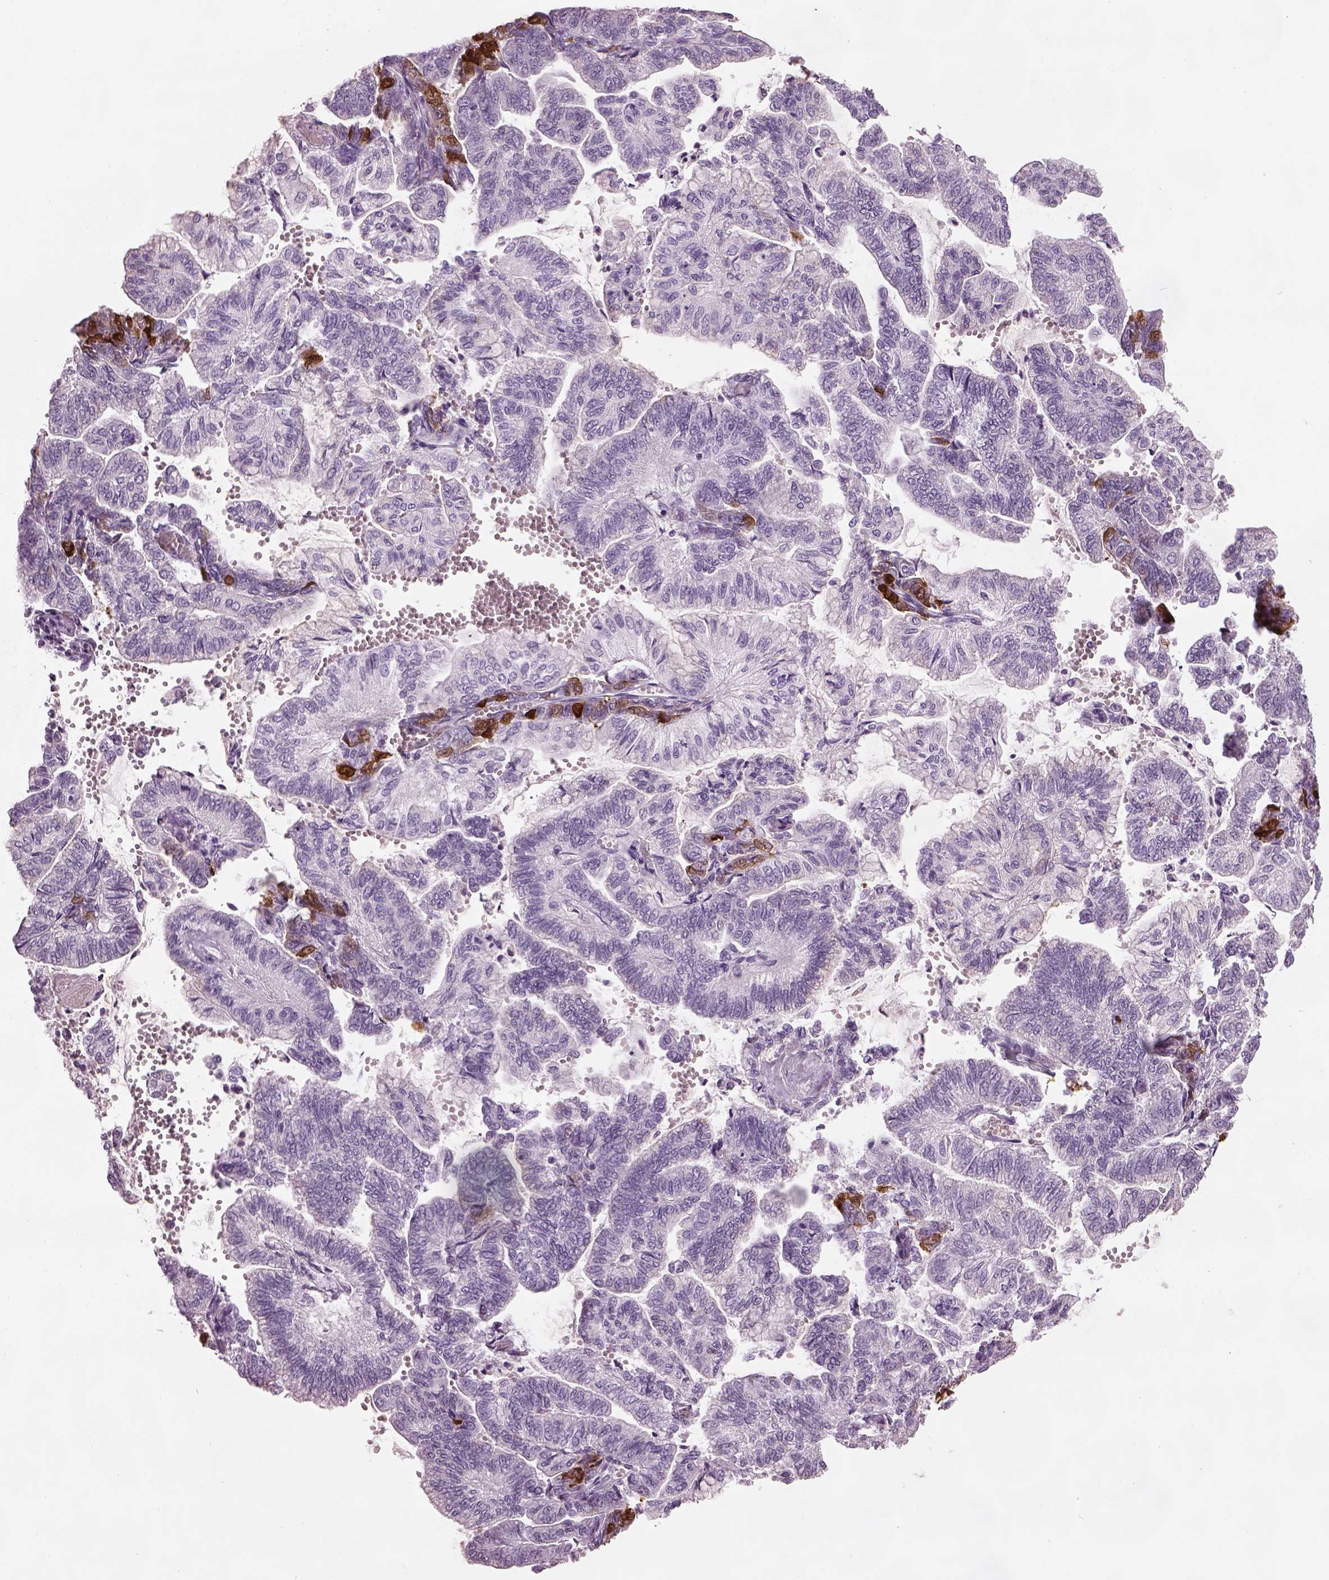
{"staining": {"intensity": "negative", "quantity": "none", "location": "none"}, "tissue": "stomach cancer", "cell_type": "Tumor cells", "image_type": "cancer", "snomed": [{"axis": "morphology", "description": "Adenocarcinoma, NOS"}, {"axis": "topography", "description": "Stomach"}], "caption": "A high-resolution histopathology image shows immunohistochemistry staining of stomach cancer, which exhibits no significant staining in tumor cells.", "gene": "PRR9", "patient": {"sex": "male", "age": 83}}